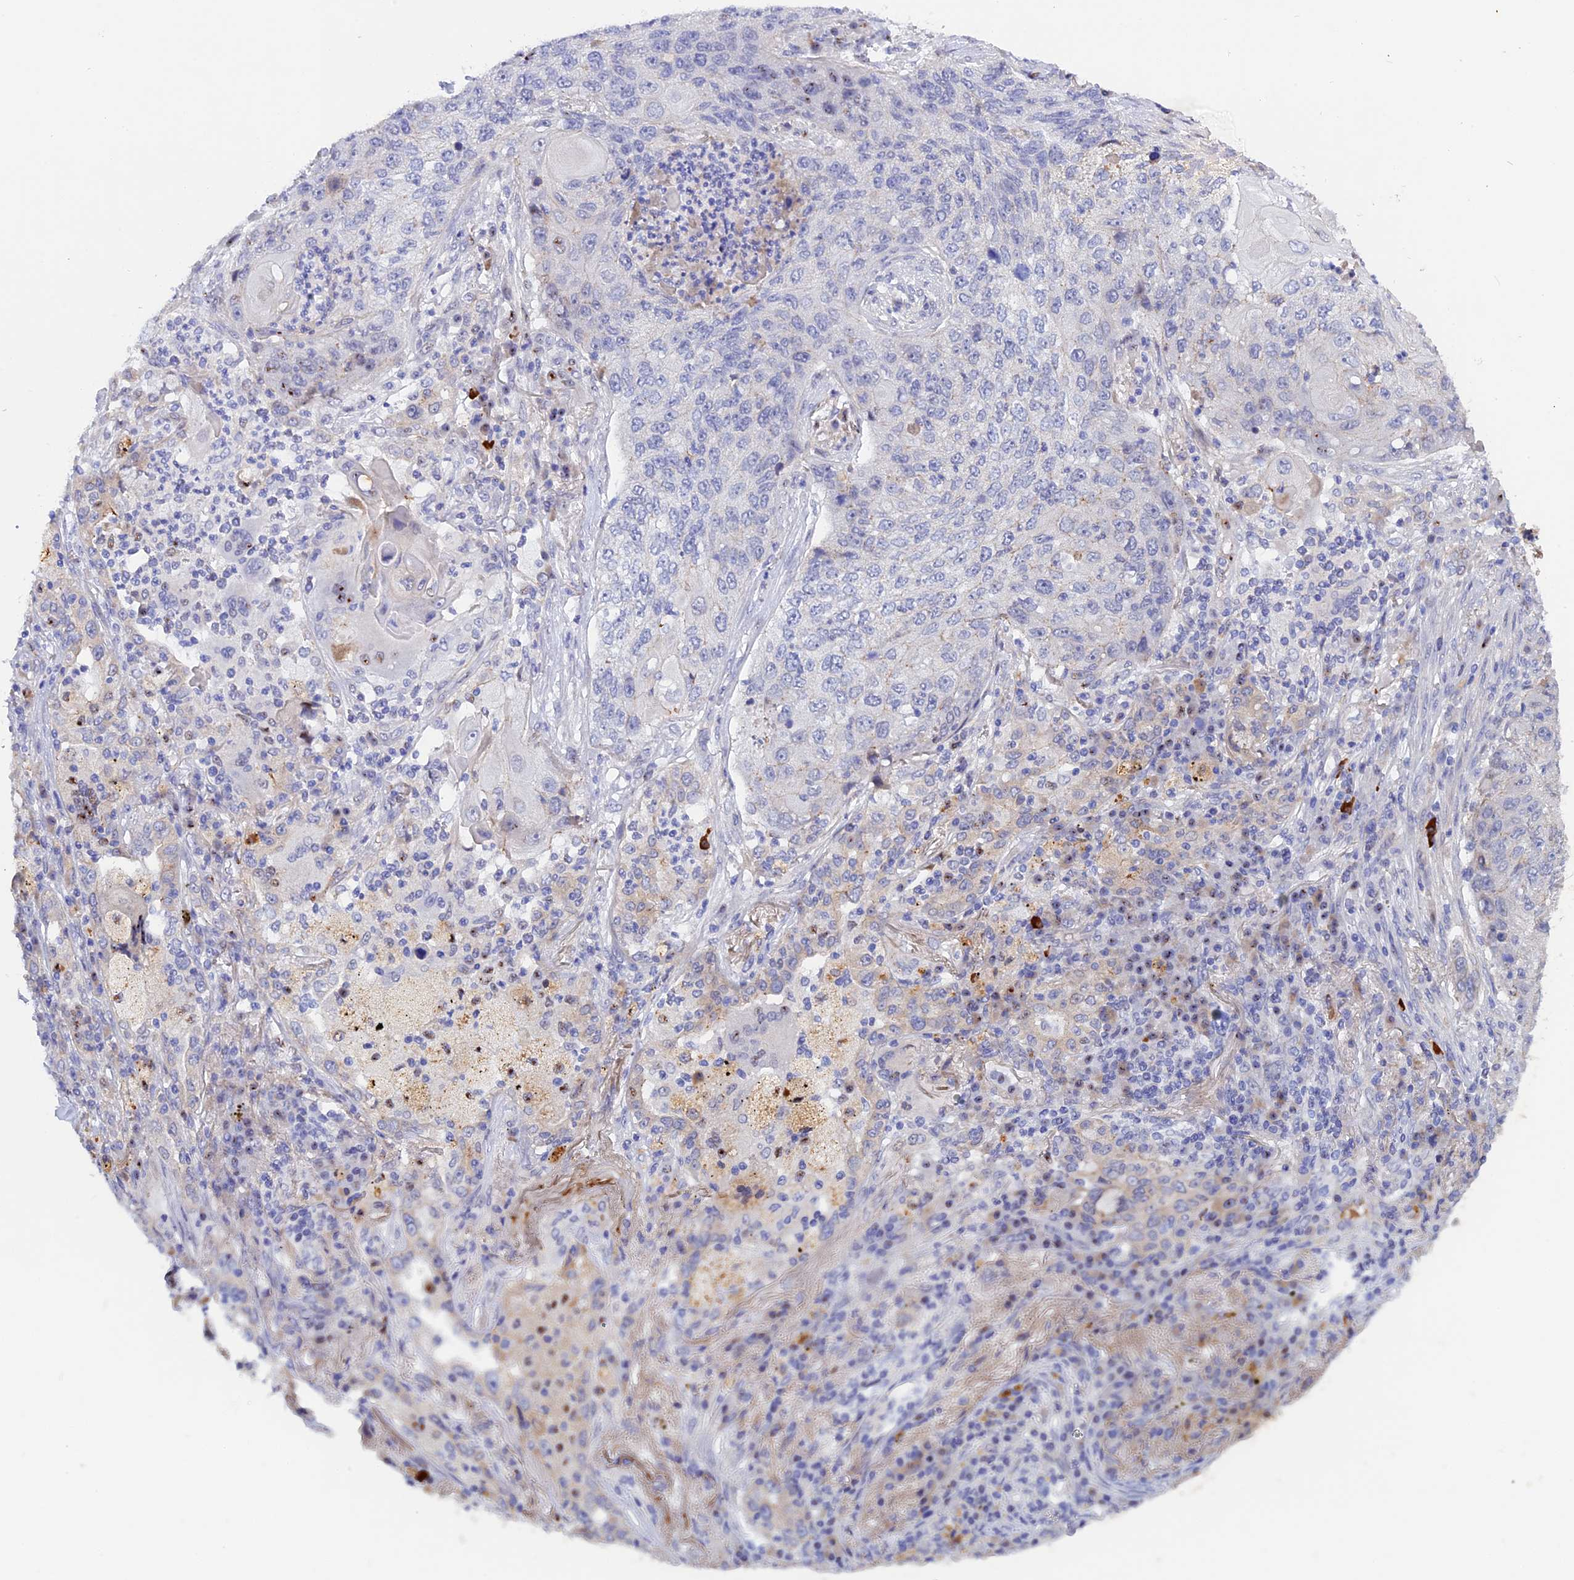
{"staining": {"intensity": "negative", "quantity": "none", "location": "none"}, "tissue": "lung cancer", "cell_type": "Tumor cells", "image_type": "cancer", "snomed": [{"axis": "morphology", "description": "Squamous cell carcinoma, NOS"}, {"axis": "topography", "description": "Lung"}], "caption": "Protein analysis of squamous cell carcinoma (lung) demonstrates no significant expression in tumor cells.", "gene": "GK5", "patient": {"sex": "female", "age": 63}}